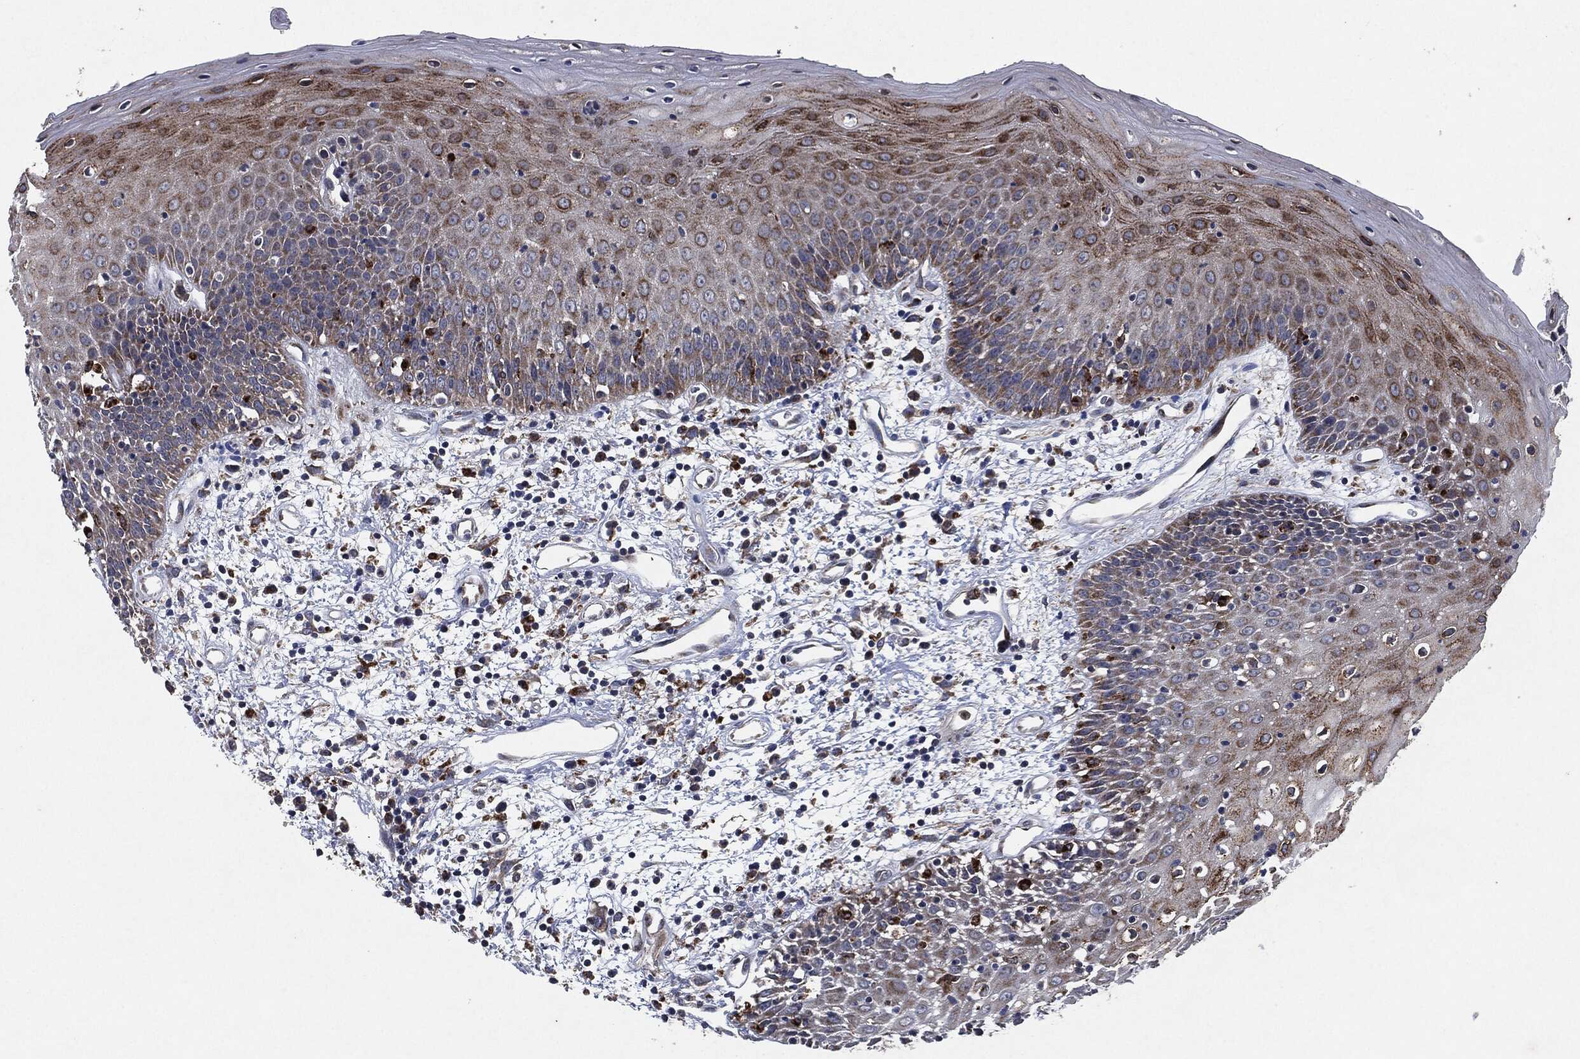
{"staining": {"intensity": "strong", "quantity": "25%-75%", "location": "cytoplasmic/membranous"}, "tissue": "oral mucosa", "cell_type": "Squamous epithelial cells", "image_type": "normal", "snomed": [{"axis": "morphology", "description": "Normal tissue, NOS"}, {"axis": "morphology", "description": "Squamous cell carcinoma, NOS"}, {"axis": "topography", "description": "Skeletal muscle"}, {"axis": "topography", "description": "Oral tissue"}, {"axis": "topography", "description": "Head-Neck"}], "caption": "Immunohistochemical staining of unremarkable human oral mucosa displays high levels of strong cytoplasmic/membranous staining in approximately 25%-75% of squamous epithelial cells. (brown staining indicates protein expression, while blue staining denotes nuclei).", "gene": "SLC31A2", "patient": {"sex": "female", "age": 84}}